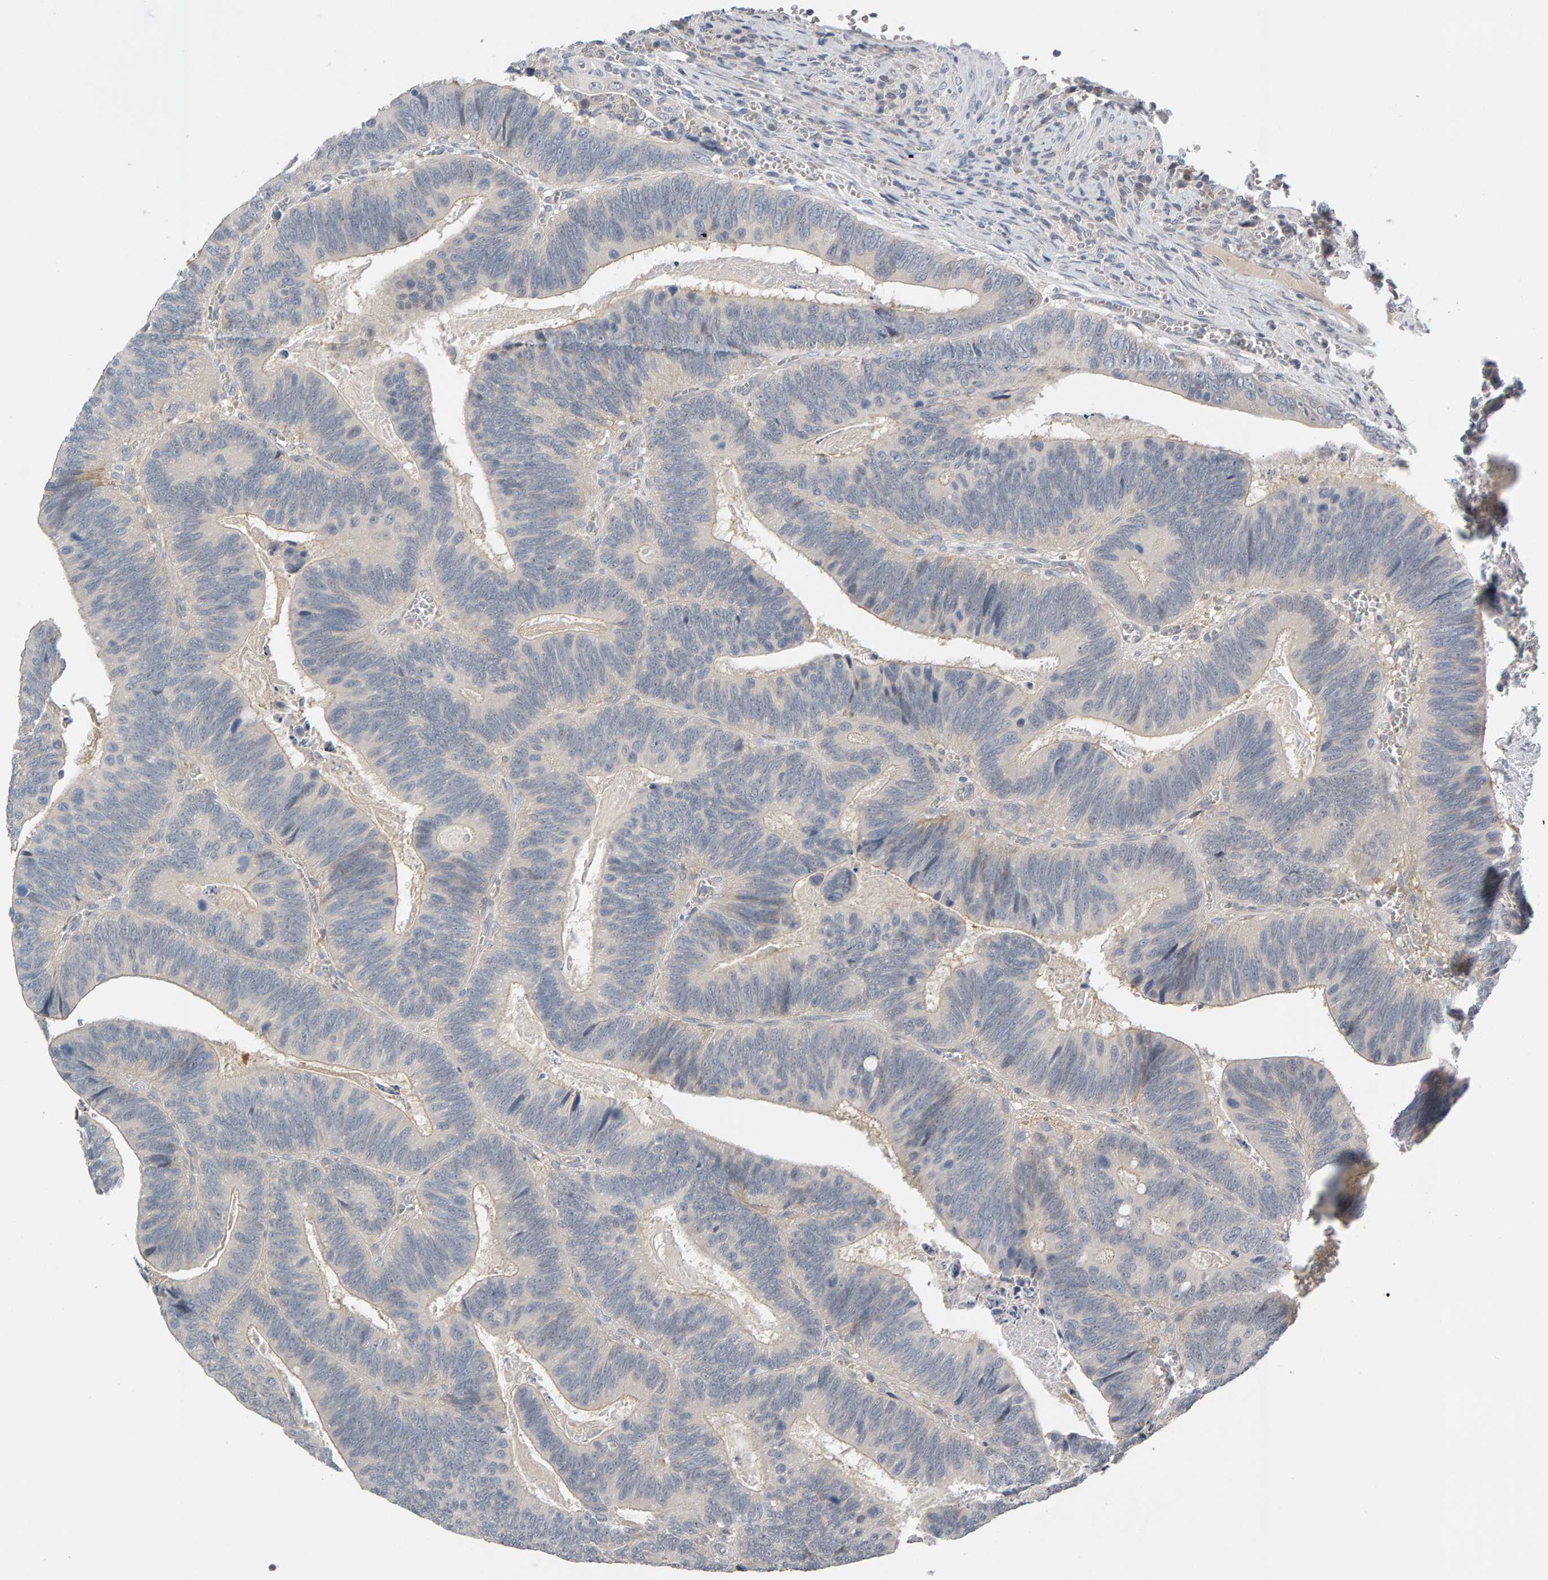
{"staining": {"intensity": "negative", "quantity": "none", "location": "none"}, "tissue": "colorectal cancer", "cell_type": "Tumor cells", "image_type": "cancer", "snomed": [{"axis": "morphology", "description": "Inflammation, NOS"}, {"axis": "morphology", "description": "Adenocarcinoma, NOS"}, {"axis": "topography", "description": "Colon"}], "caption": "IHC of colorectal cancer (adenocarcinoma) shows no positivity in tumor cells.", "gene": "GFUS", "patient": {"sex": "male", "age": 72}}